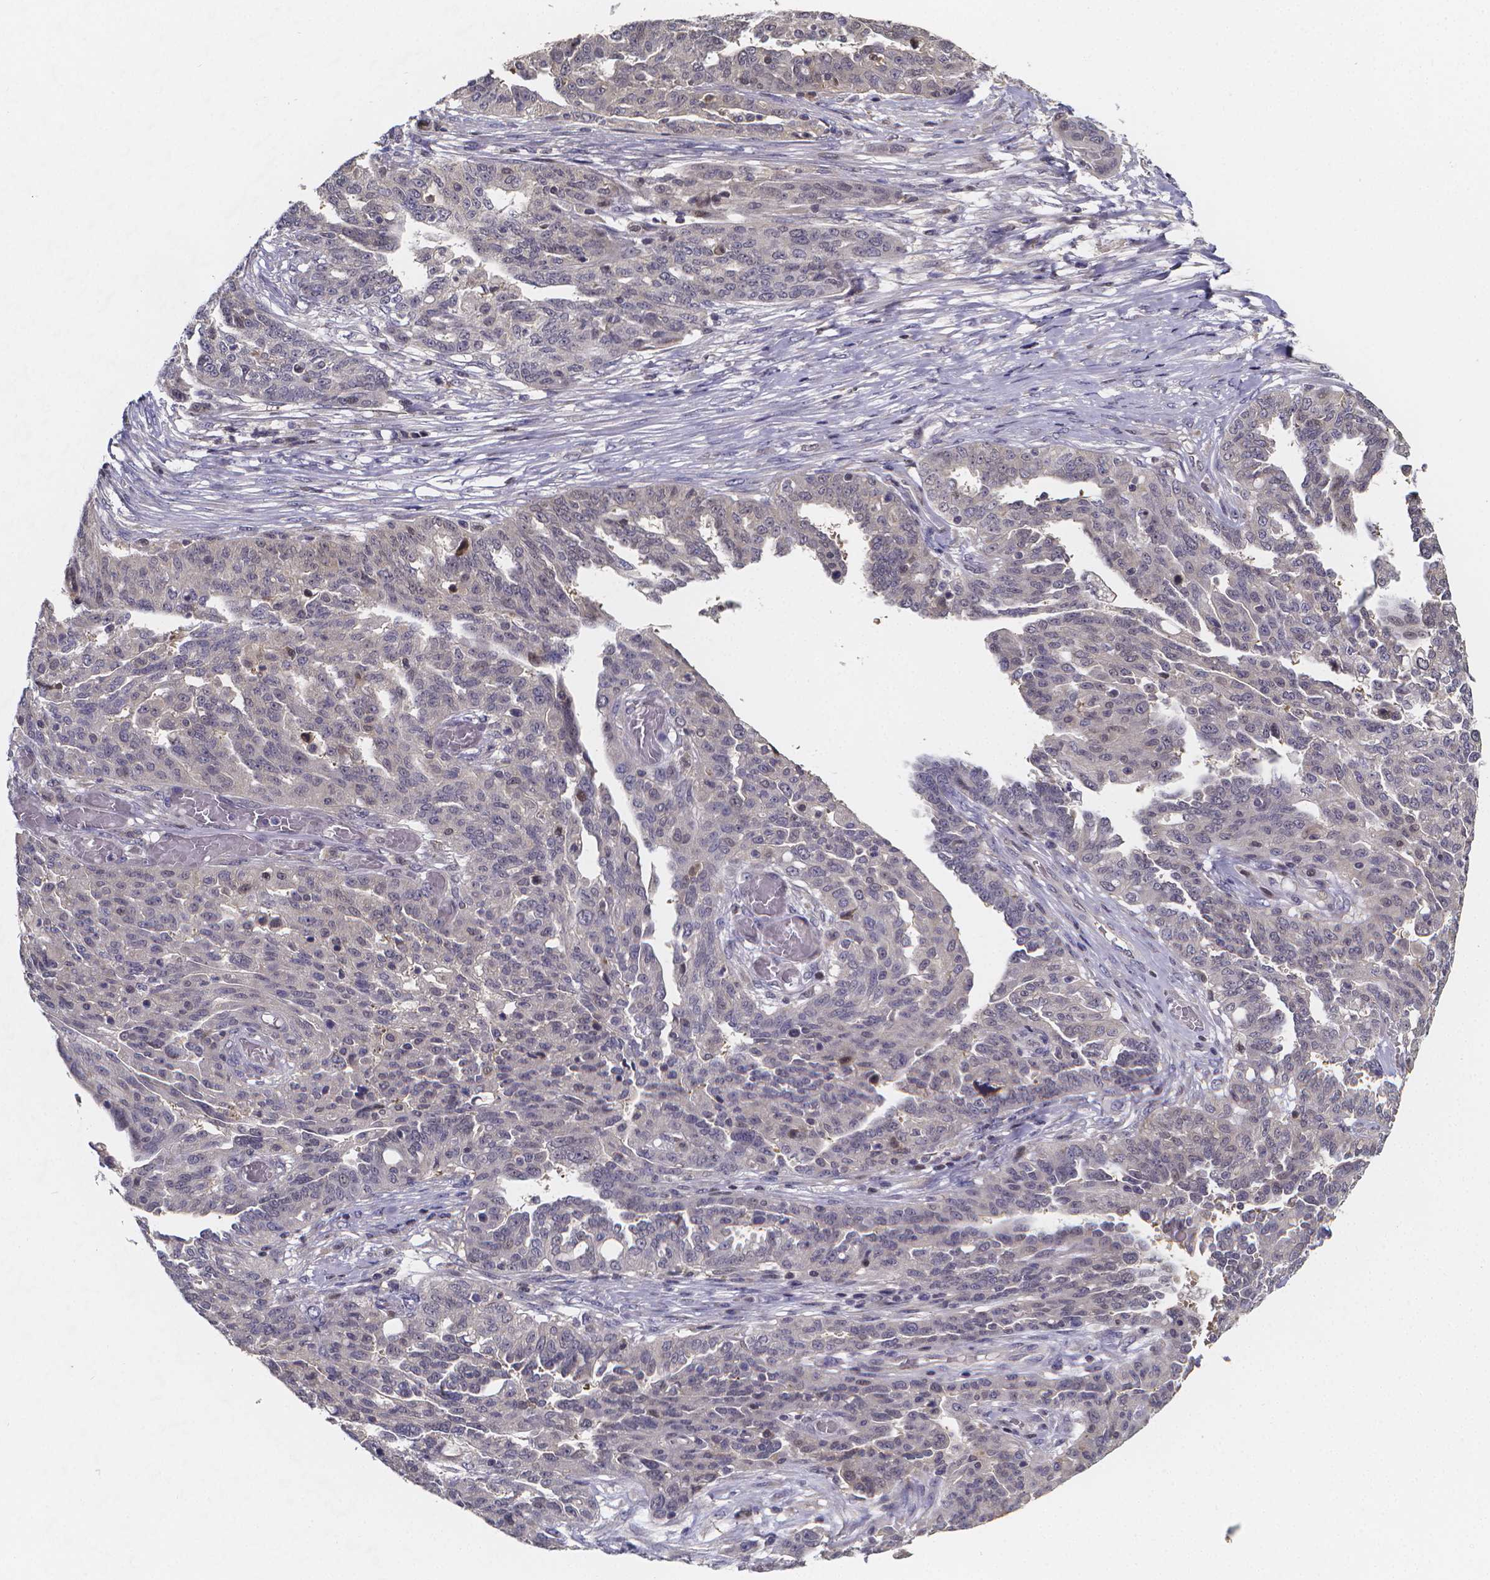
{"staining": {"intensity": "negative", "quantity": "none", "location": "none"}, "tissue": "ovarian cancer", "cell_type": "Tumor cells", "image_type": "cancer", "snomed": [{"axis": "morphology", "description": "Cystadenocarcinoma, serous, NOS"}, {"axis": "topography", "description": "Ovary"}], "caption": "High magnification brightfield microscopy of ovarian cancer (serous cystadenocarcinoma) stained with DAB (brown) and counterstained with hematoxylin (blue): tumor cells show no significant expression. The staining was performed using DAB to visualize the protein expression in brown, while the nuclei were stained in blue with hematoxylin (Magnification: 20x).", "gene": "PAH", "patient": {"sex": "female", "age": 67}}